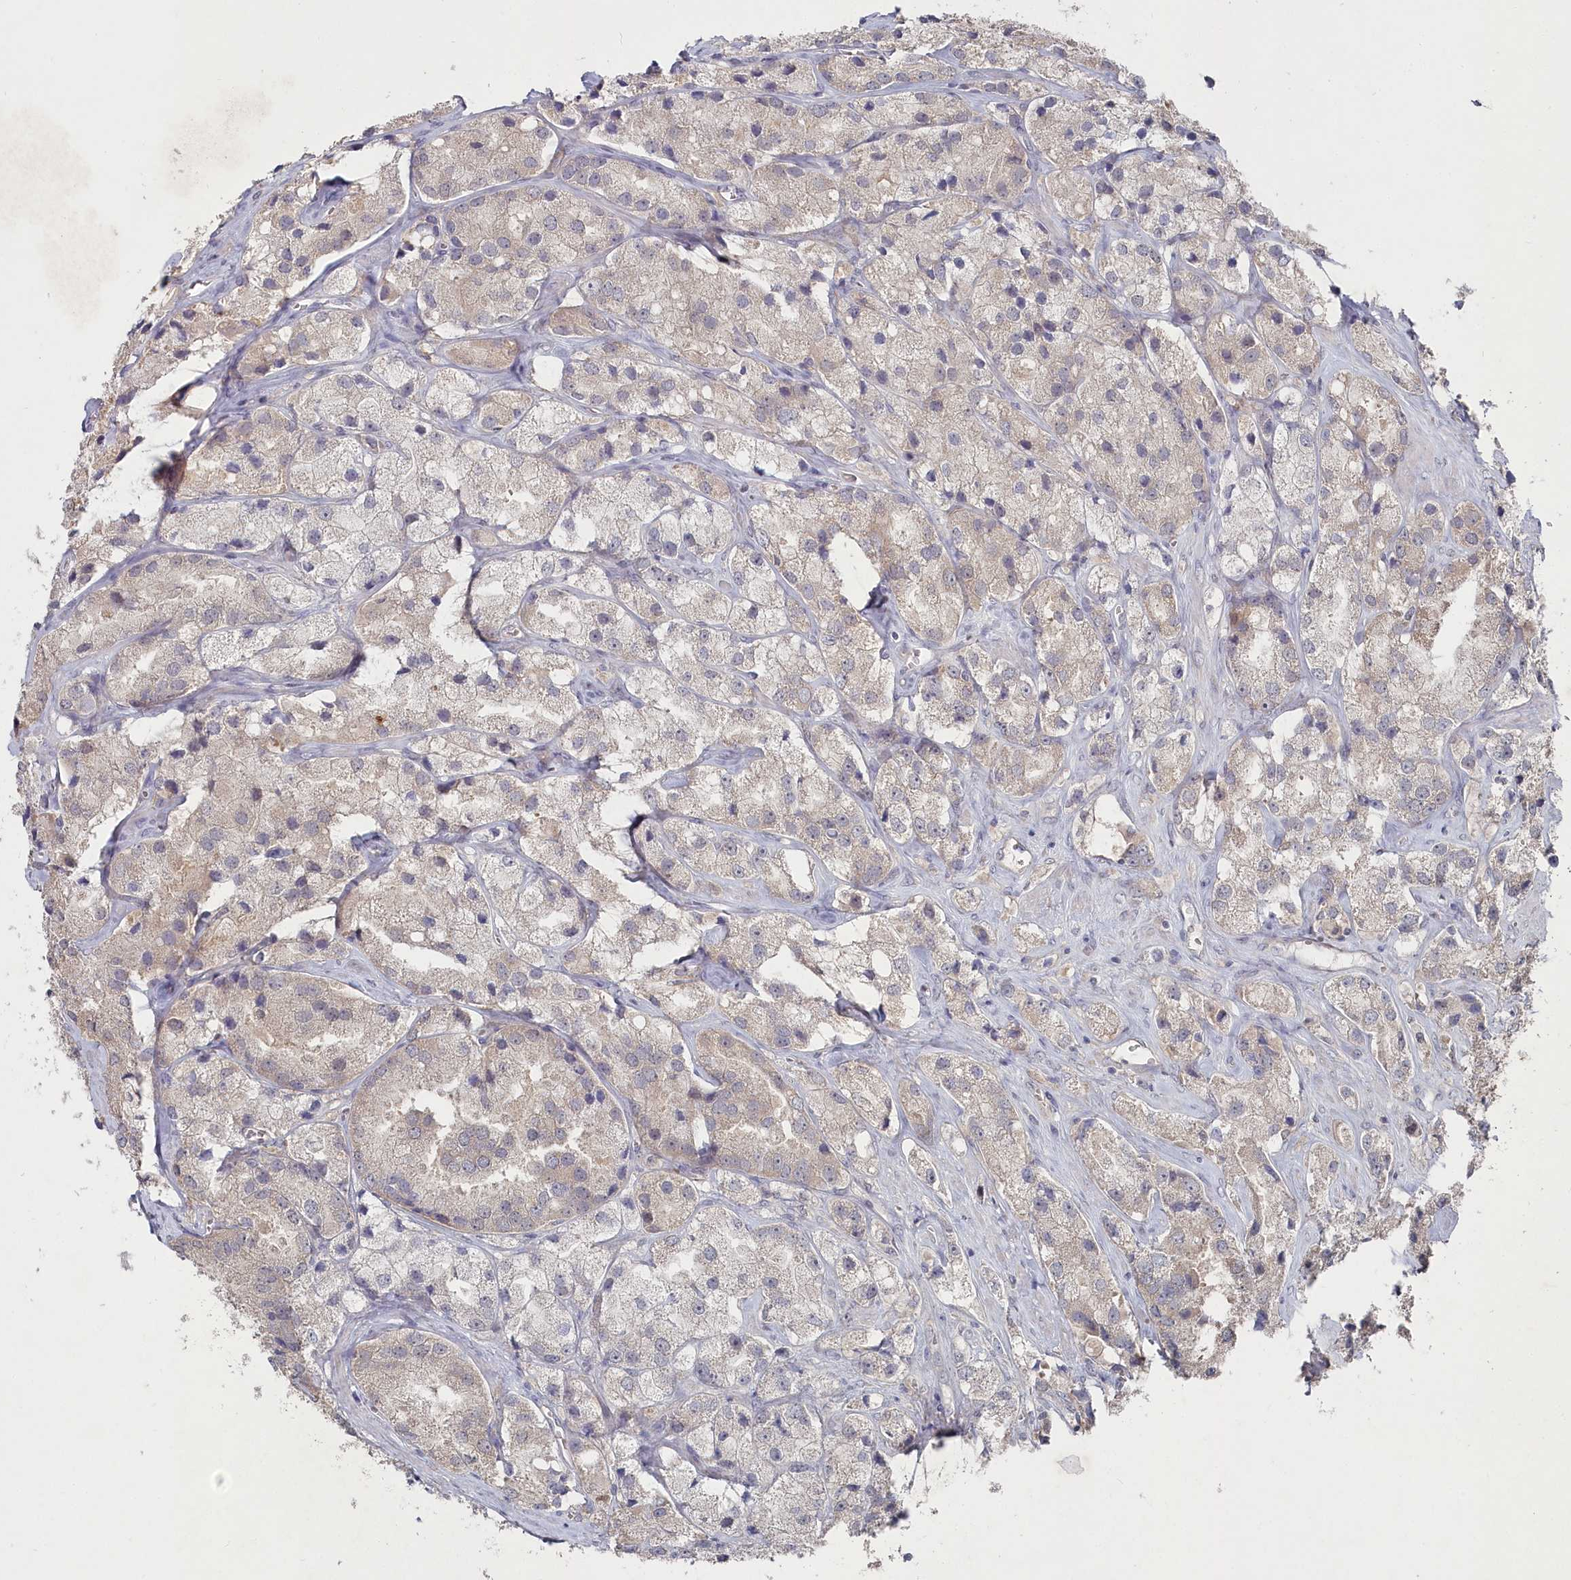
{"staining": {"intensity": "negative", "quantity": "none", "location": "none"}, "tissue": "prostate cancer", "cell_type": "Tumor cells", "image_type": "cancer", "snomed": [{"axis": "morphology", "description": "Adenocarcinoma, High grade"}, {"axis": "topography", "description": "Prostate"}], "caption": "IHC of prostate cancer (adenocarcinoma (high-grade)) shows no staining in tumor cells.", "gene": "TGFBRAP1", "patient": {"sex": "male", "age": 66}}